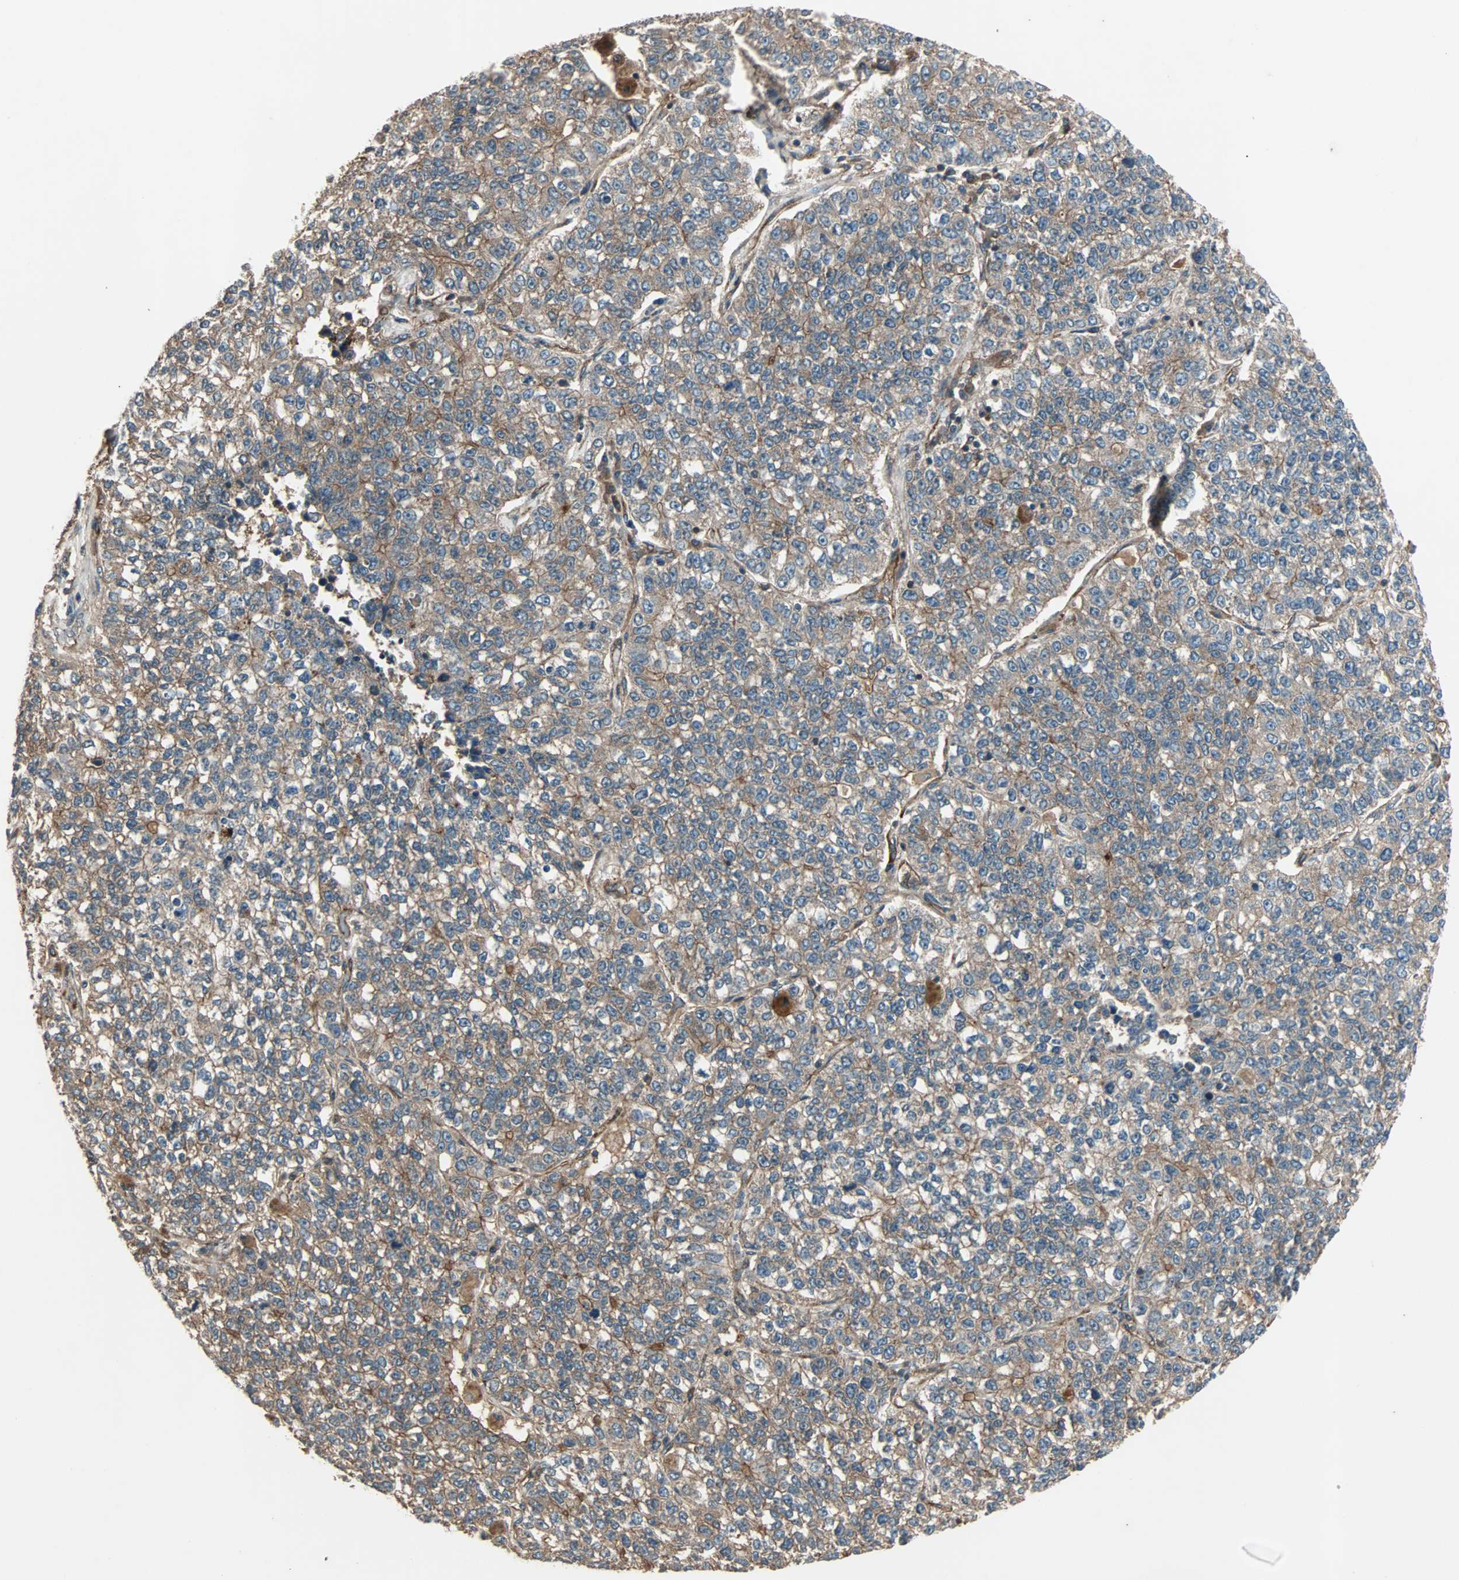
{"staining": {"intensity": "moderate", "quantity": ">75%", "location": "cytoplasmic/membranous"}, "tissue": "lung cancer", "cell_type": "Tumor cells", "image_type": "cancer", "snomed": [{"axis": "morphology", "description": "Adenocarcinoma, NOS"}, {"axis": "topography", "description": "Lung"}], "caption": "Moderate cytoplasmic/membranous positivity is seen in approximately >75% of tumor cells in adenocarcinoma (lung).", "gene": "GCK", "patient": {"sex": "male", "age": 49}}